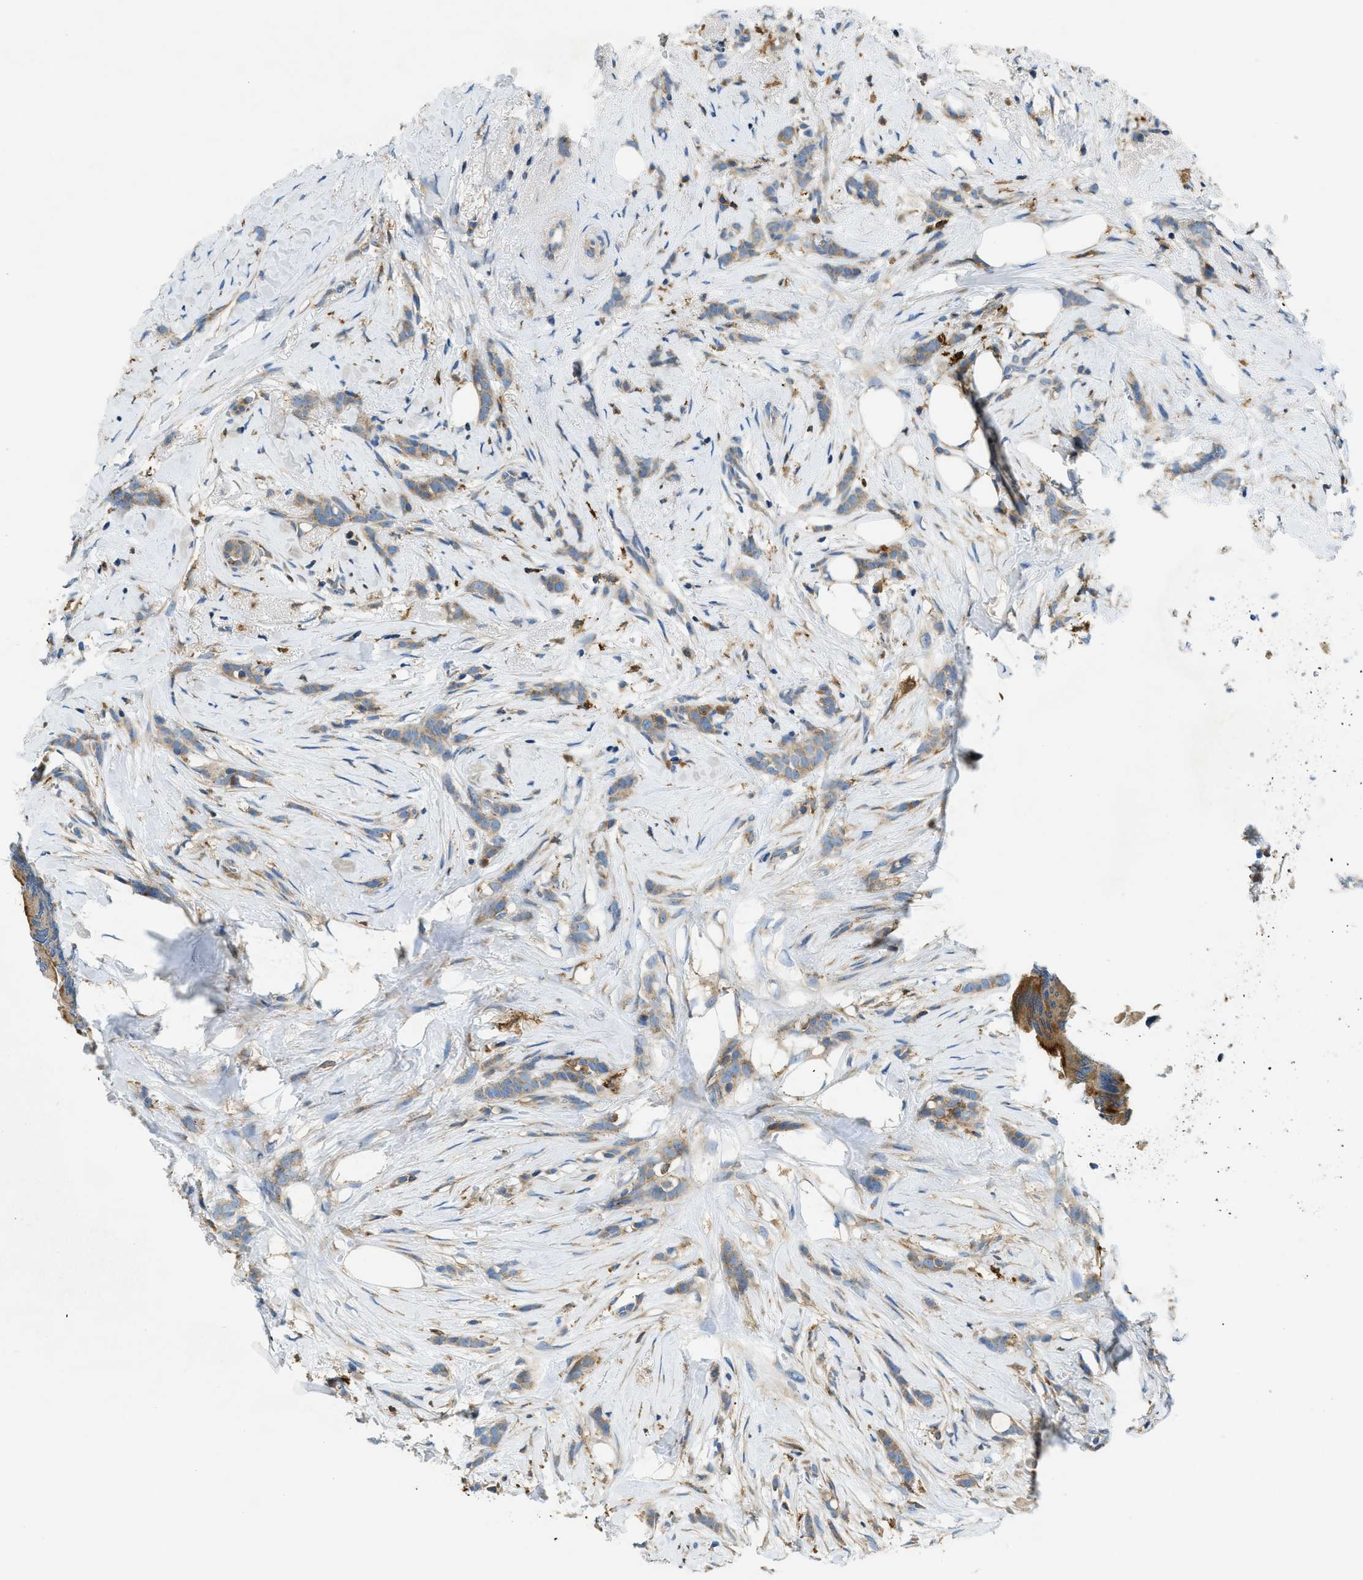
{"staining": {"intensity": "weak", "quantity": ">75%", "location": "cytoplasmic/membranous"}, "tissue": "breast cancer", "cell_type": "Tumor cells", "image_type": "cancer", "snomed": [{"axis": "morphology", "description": "Lobular carcinoma, in situ"}, {"axis": "morphology", "description": "Lobular carcinoma"}, {"axis": "topography", "description": "Breast"}], "caption": "Brown immunohistochemical staining in breast cancer shows weak cytoplasmic/membranous positivity in approximately >75% of tumor cells.", "gene": "RFFL", "patient": {"sex": "female", "age": 41}}